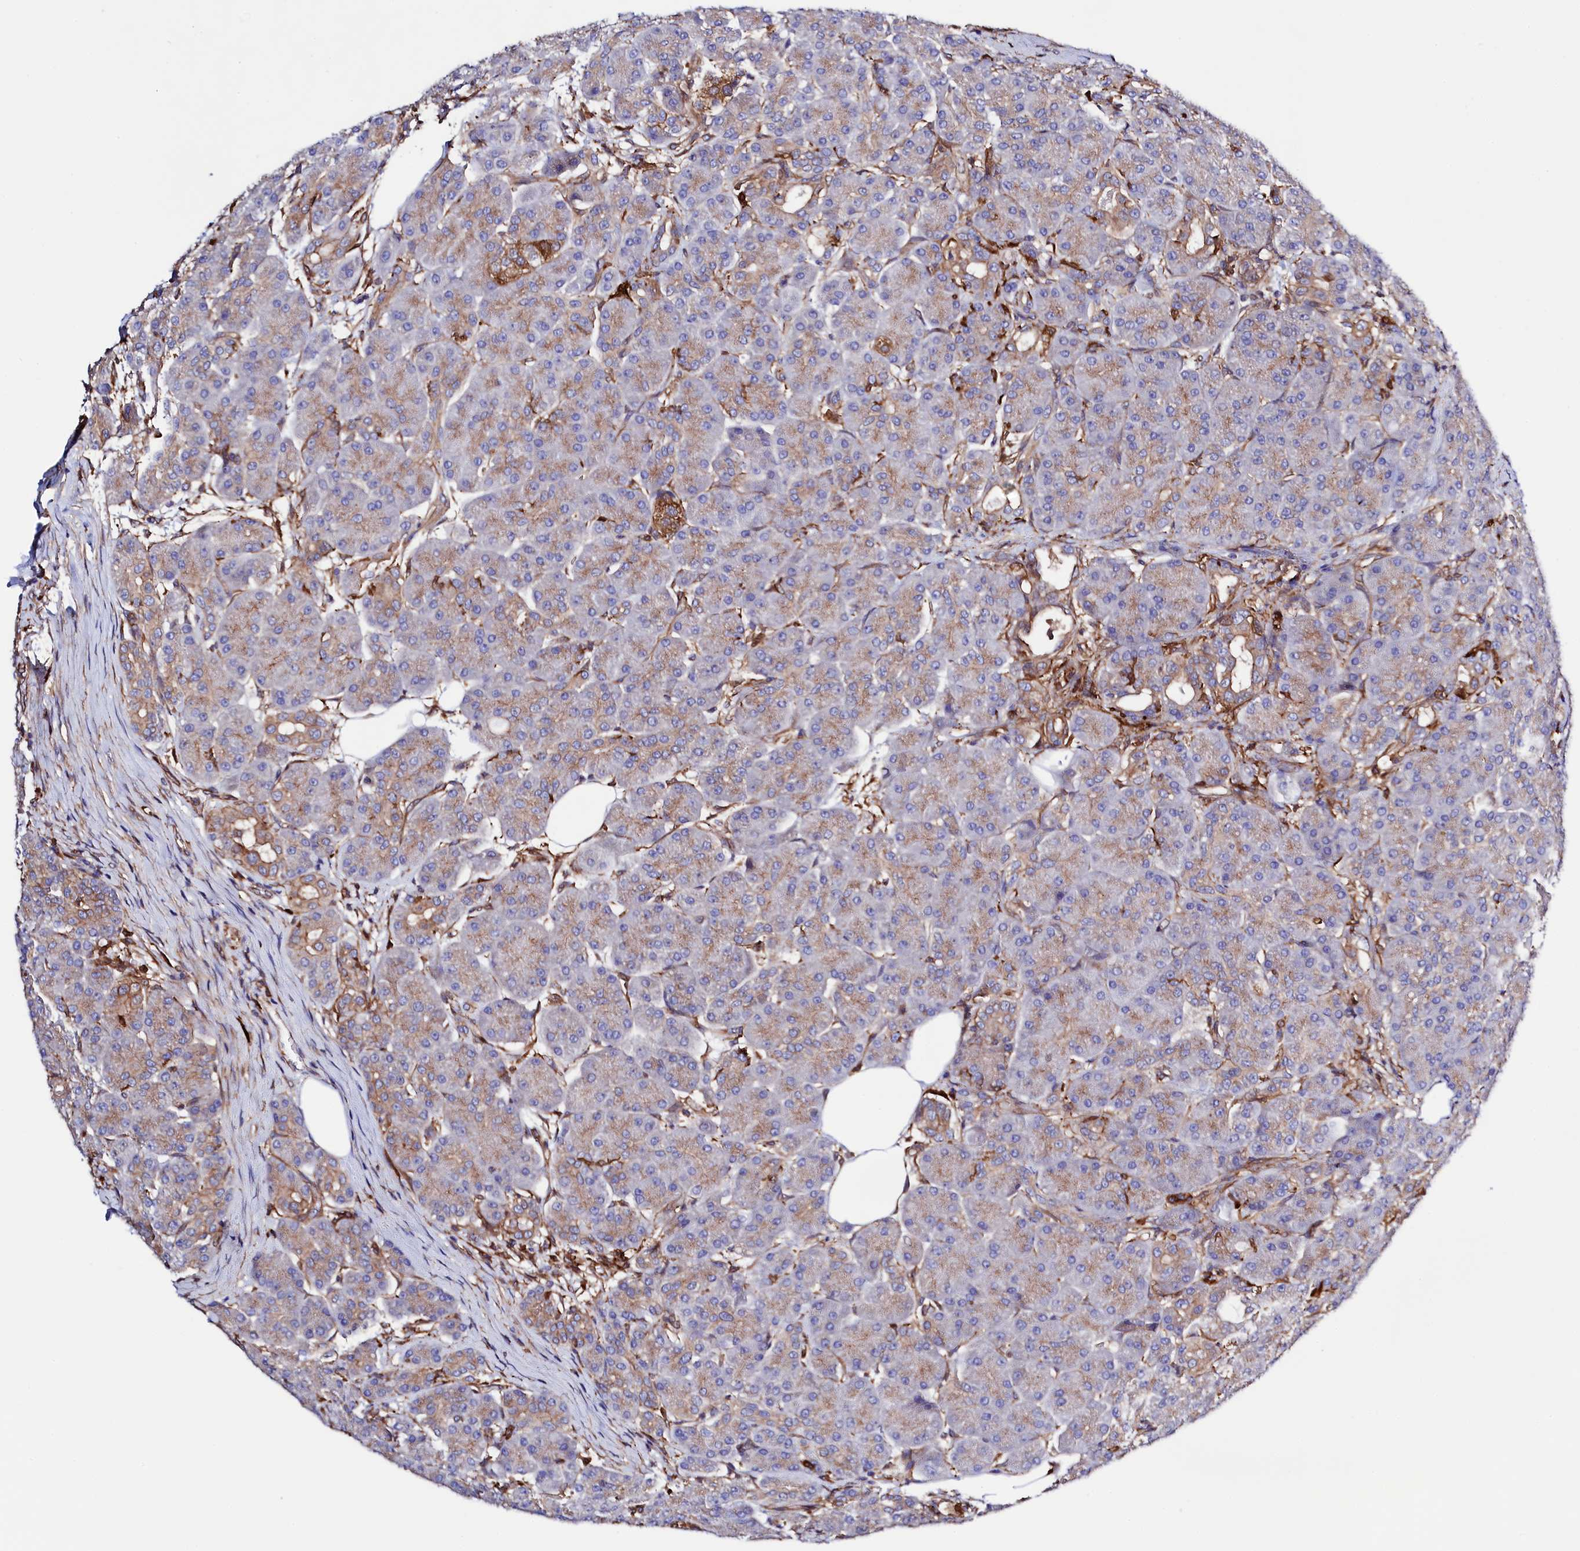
{"staining": {"intensity": "moderate", "quantity": ">75%", "location": "cytoplasmic/membranous"}, "tissue": "pancreas", "cell_type": "Exocrine glandular cells", "image_type": "normal", "snomed": [{"axis": "morphology", "description": "Normal tissue, NOS"}, {"axis": "topography", "description": "Pancreas"}], "caption": "This photomicrograph exhibits IHC staining of normal human pancreas, with medium moderate cytoplasmic/membranous expression in approximately >75% of exocrine glandular cells.", "gene": "STAMBPL1", "patient": {"sex": "male", "age": 63}}